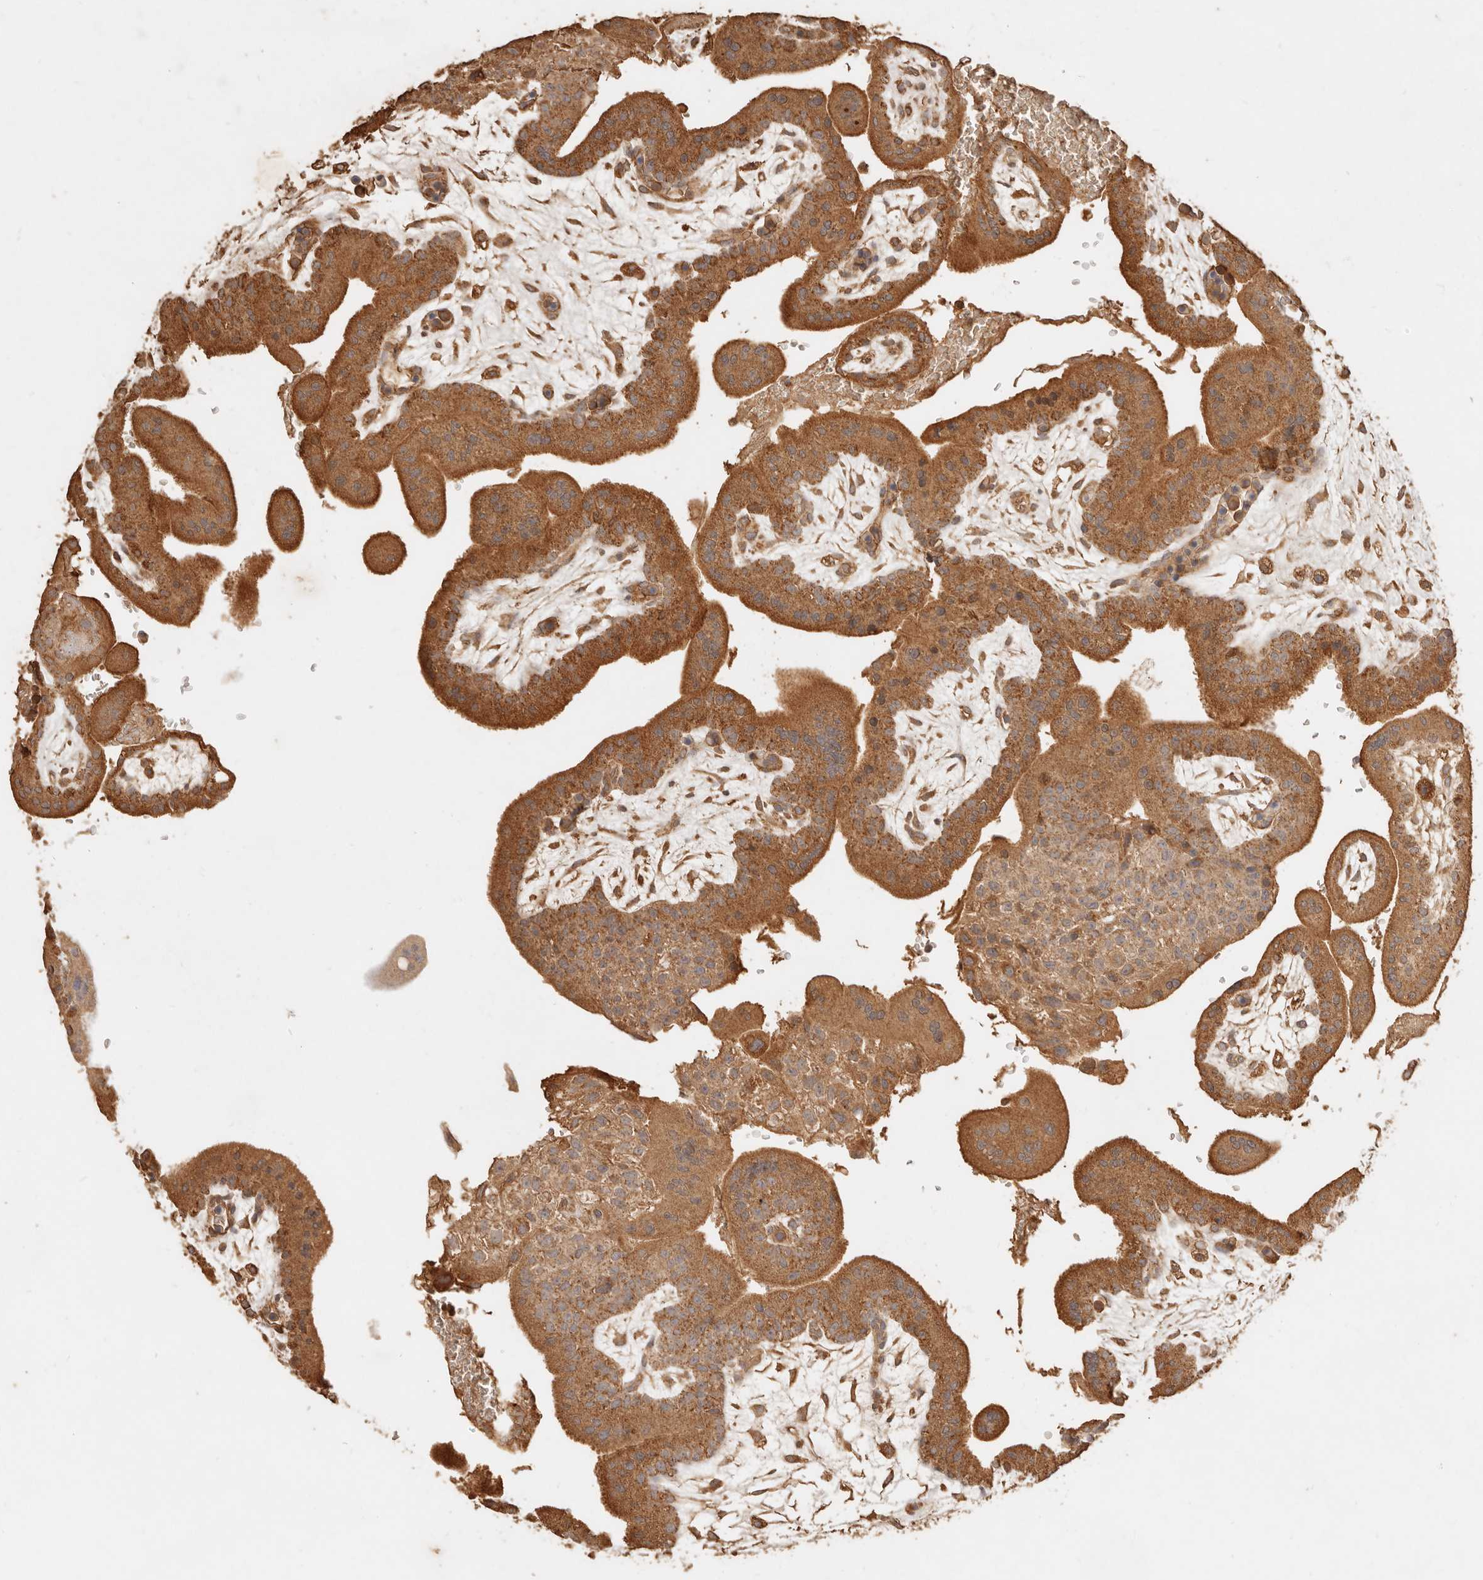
{"staining": {"intensity": "moderate", "quantity": ">75%", "location": "cytoplasmic/membranous"}, "tissue": "placenta", "cell_type": "Decidual cells", "image_type": "normal", "snomed": [{"axis": "morphology", "description": "Normal tissue, NOS"}, {"axis": "topography", "description": "Placenta"}], "caption": "Protein staining exhibits moderate cytoplasmic/membranous staining in approximately >75% of decidual cells in unremarkable placenta.", "gene": "FAM180B", "patient": {"sex": "female", "age": 35}}